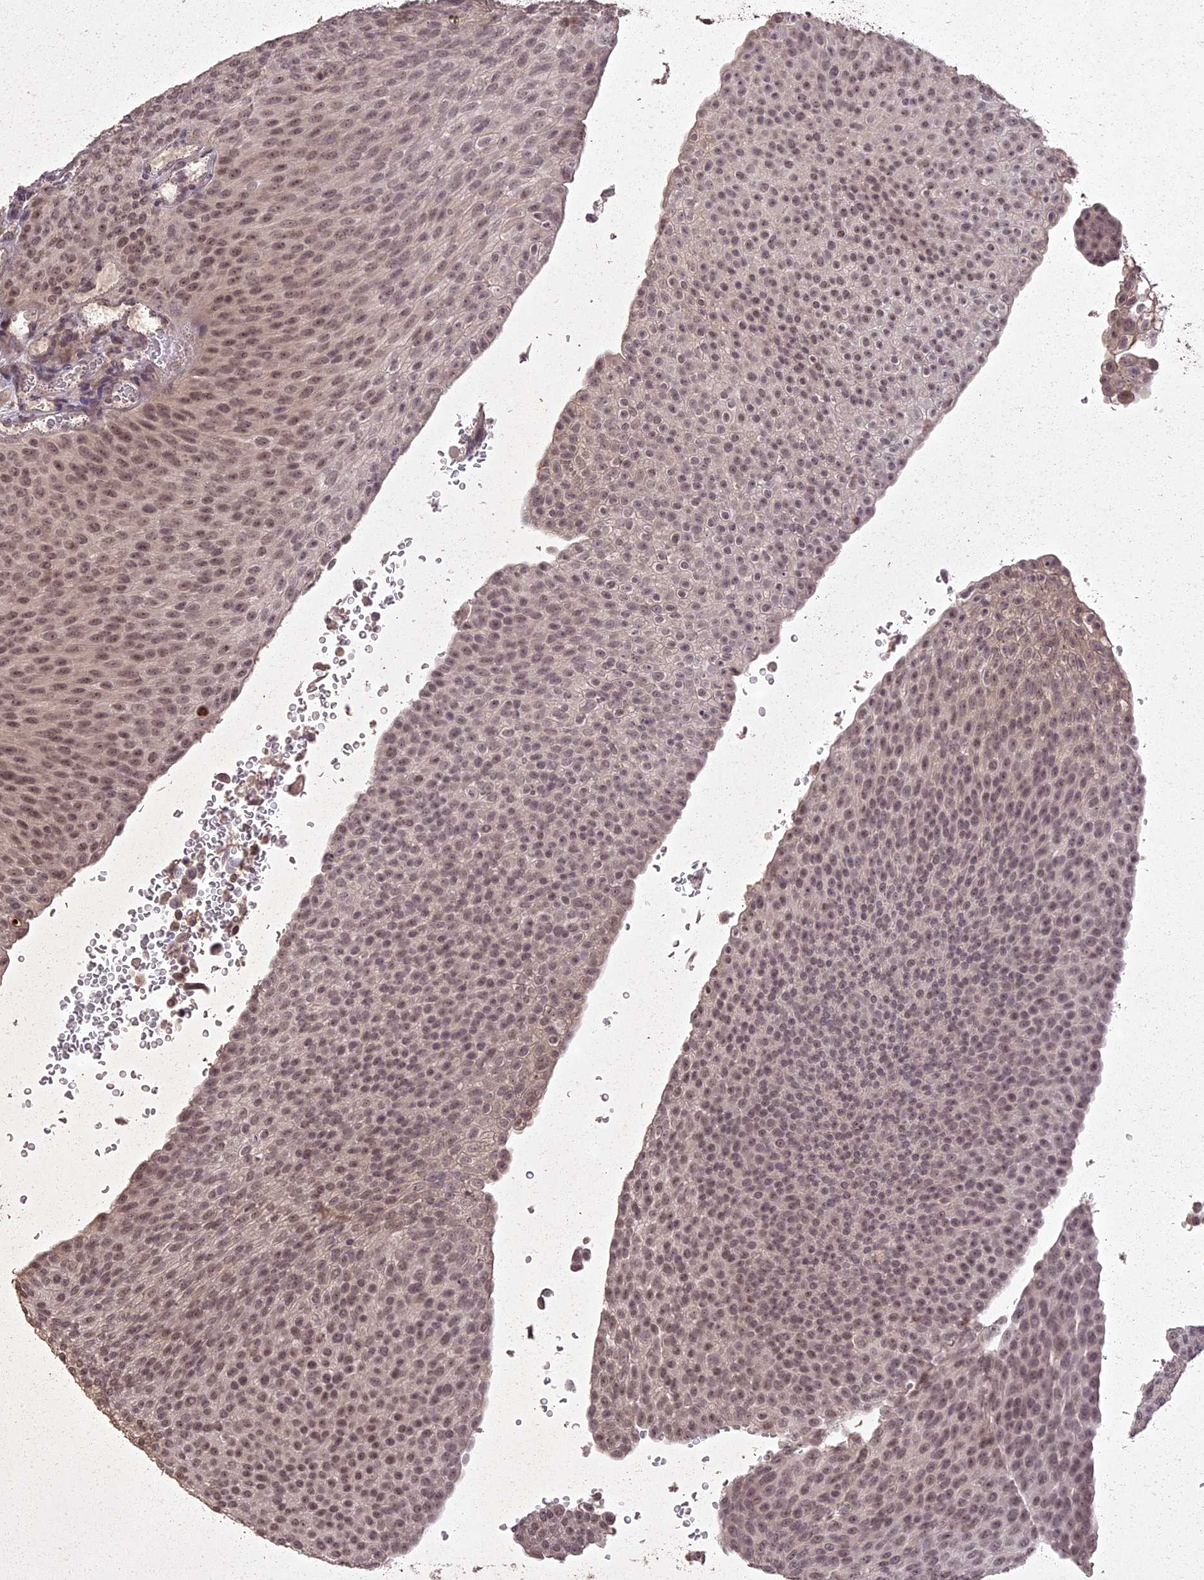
{"staining": {"intensity": "weak", "quantity": "25%-75%", "location": "nuclear"}, "tissue": "urothelial cancer", "cell_type": "Tumor cells", "image_type": "cancer", "snomed": [{"axis": "morphology", "description": "Urothelial carcinoma, High grade"}, {"axis": "topography", "description": "Urinary bladder"}], "caption": "High-magnification brightfield microscopy of urothelial cancer stained with DAB (3,3'-diaminobenzidine) (brown) and counterstained with hematoxylin (blue). tumor cells exhibit weak nuclear positivity is present in approximately25%-75% of cells. Immunohistochemistry (ihc) stains the protein of interest in brown and the nuclei are stained blue.", "gene": "LIN37", "patient": {"sex": "female", "age": 79}}